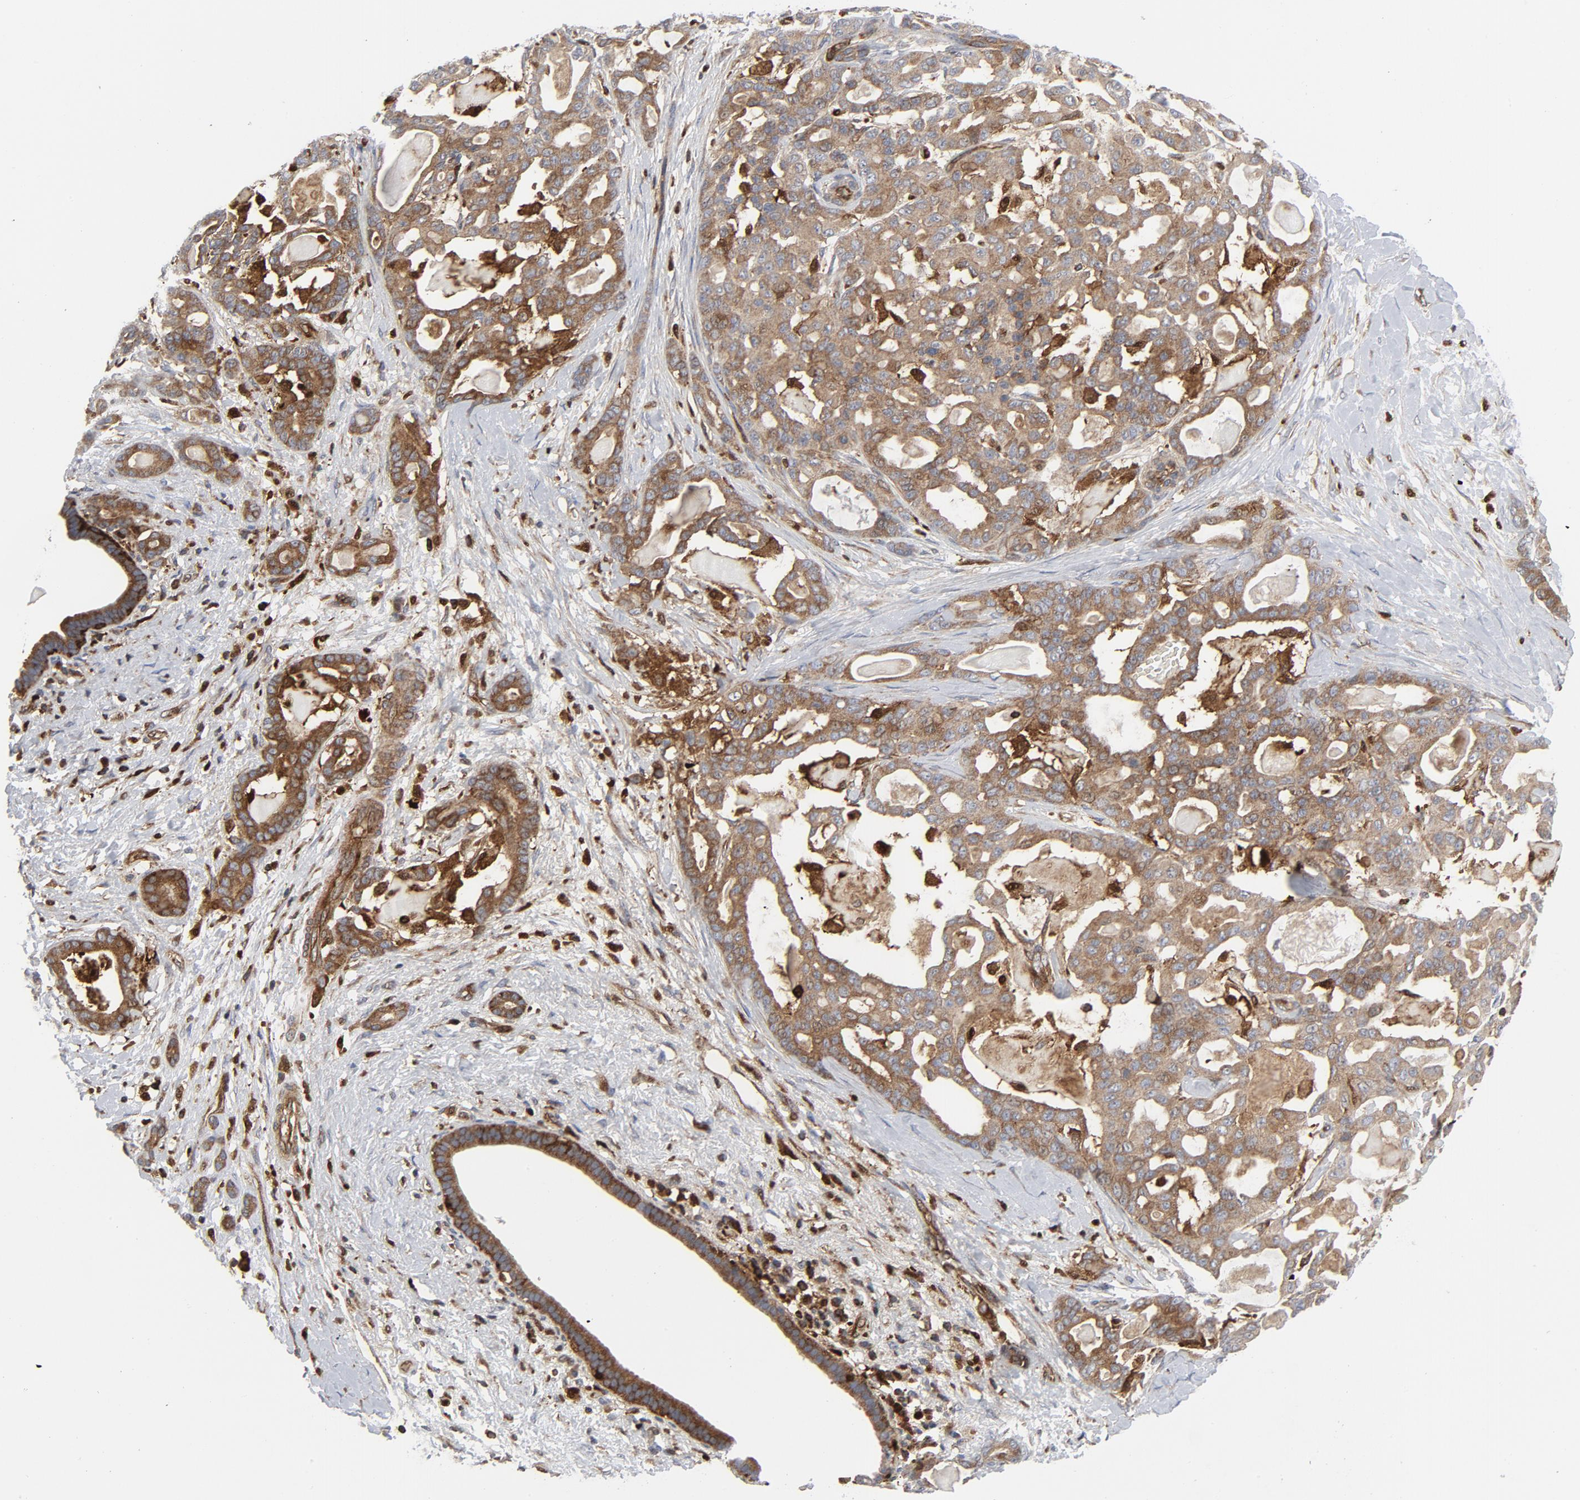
{"staining": {"intensity": "moderate", "quantity": ">75%", "location": "cytoplasmic/membranous"}, "tissue": "pancreatic cancer", "cell_type": "Tumor cells", "image_type": "cancer", "snomed": [{"axis": "morphology", "description": "Adenocarcinoma, NOS"}, {"axis": "topography", "description": "Pancreas"}], "caption": "DAB (3,3'-diaminobenzidine) immunohistochemical staining of pancreatic cancer (adenocarcinoma) exhibits moderate cytoplasmic/membranous protein expression in approximately >75% of tumor cells. (DAB IHC with brightfield microscopy, high magnification).", "gene": "YES1", "patient": {"sex": "male", "age": 63}}